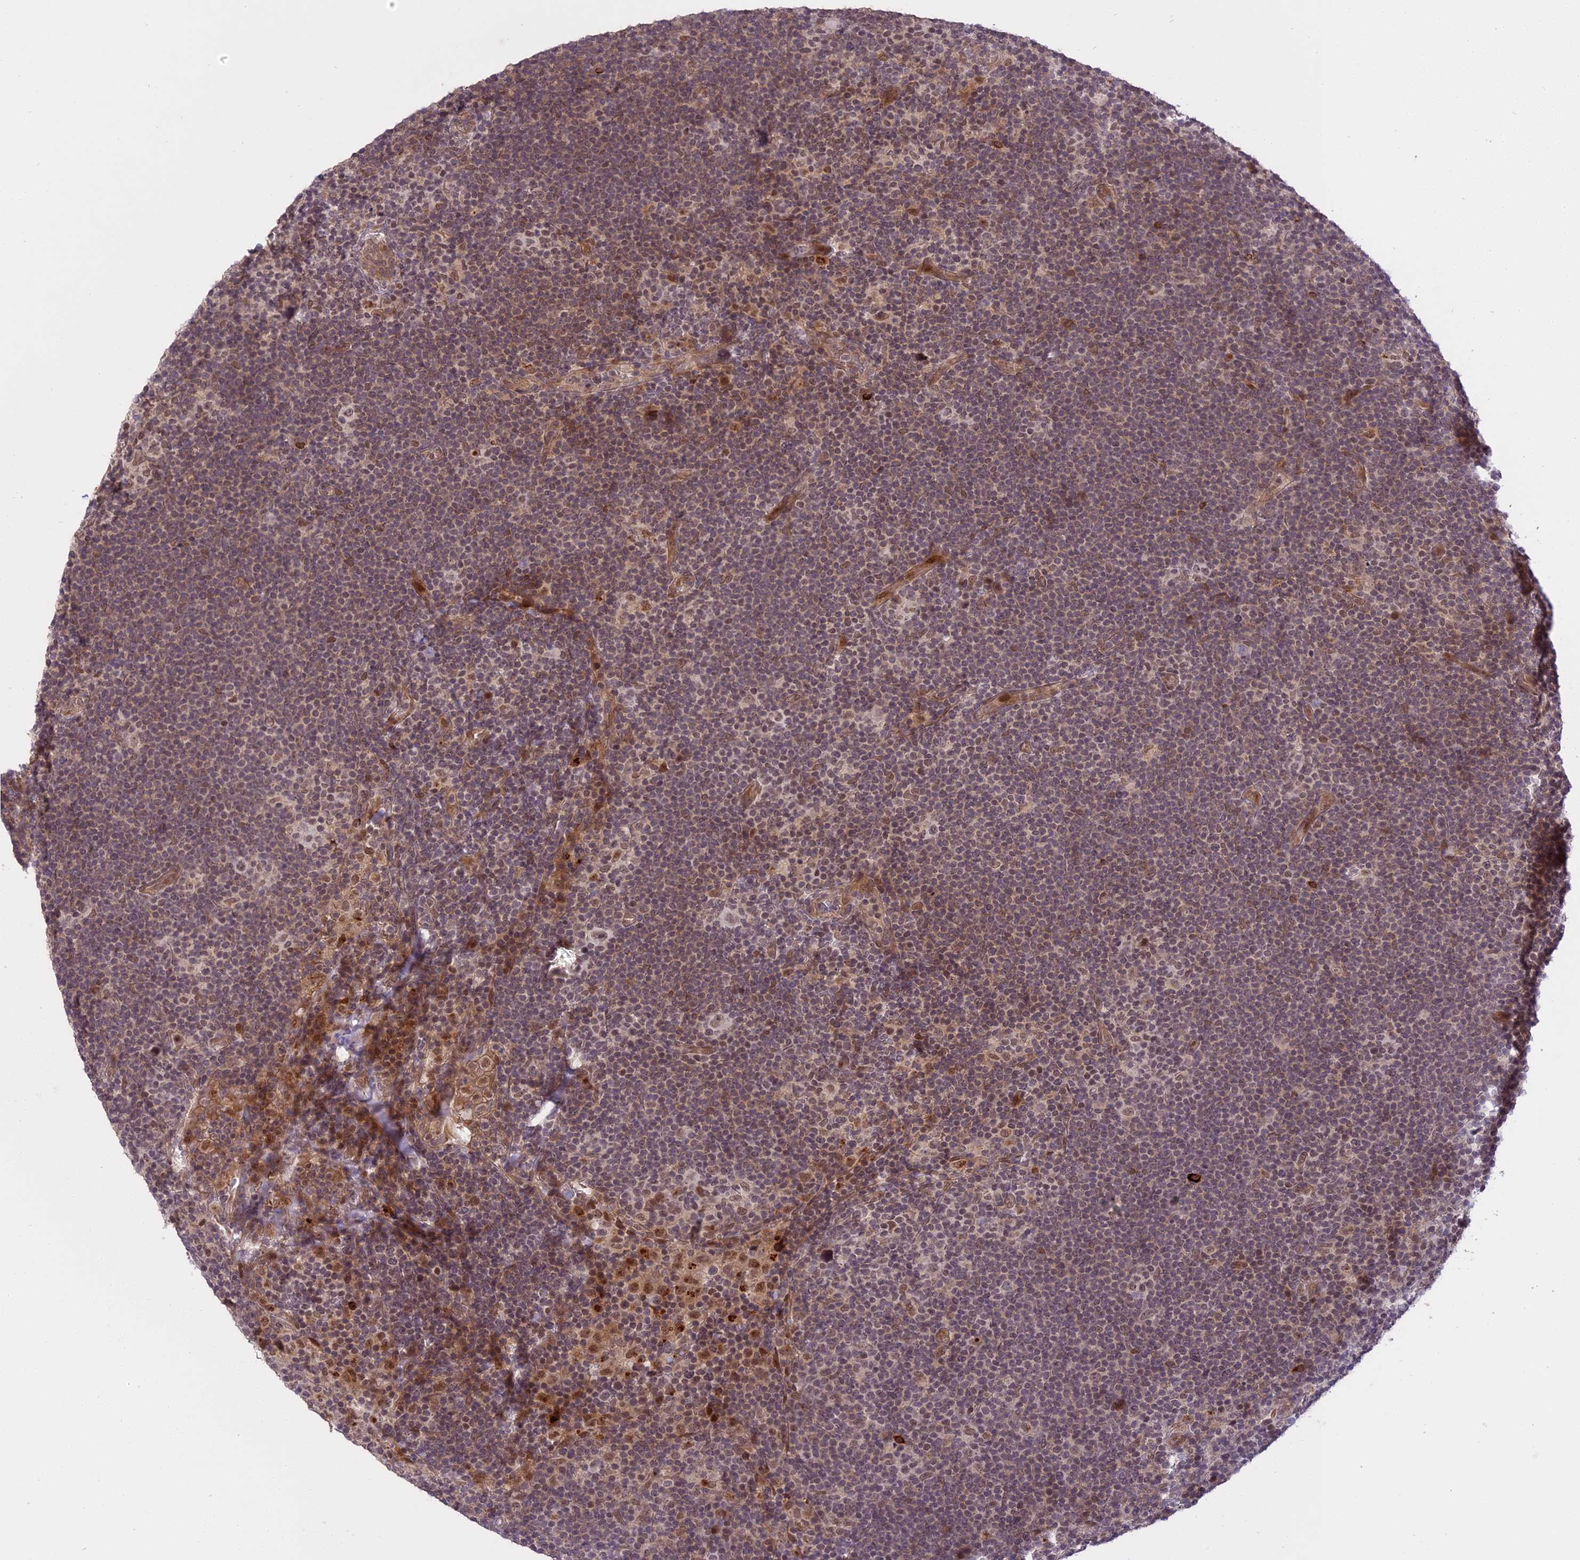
{"staining": {"intensity": "weak", "quantity": ">75%", "location": "nuclear"}, "tissue": "lymphoma", "cell_type": "Tumor cells", "image_type": "cancer", "snomed": [{"axis": "morphology", "description": "Hodgkin's disease, NOS"}, {"axis": "topography", "description": "Lymph node"}], "caption": "Human lymphoma stained with a protein marker demonstrates weak staining in tumor cells.", "gene": "PRELID2", "patient": {"sex": "female", "age": 57}}